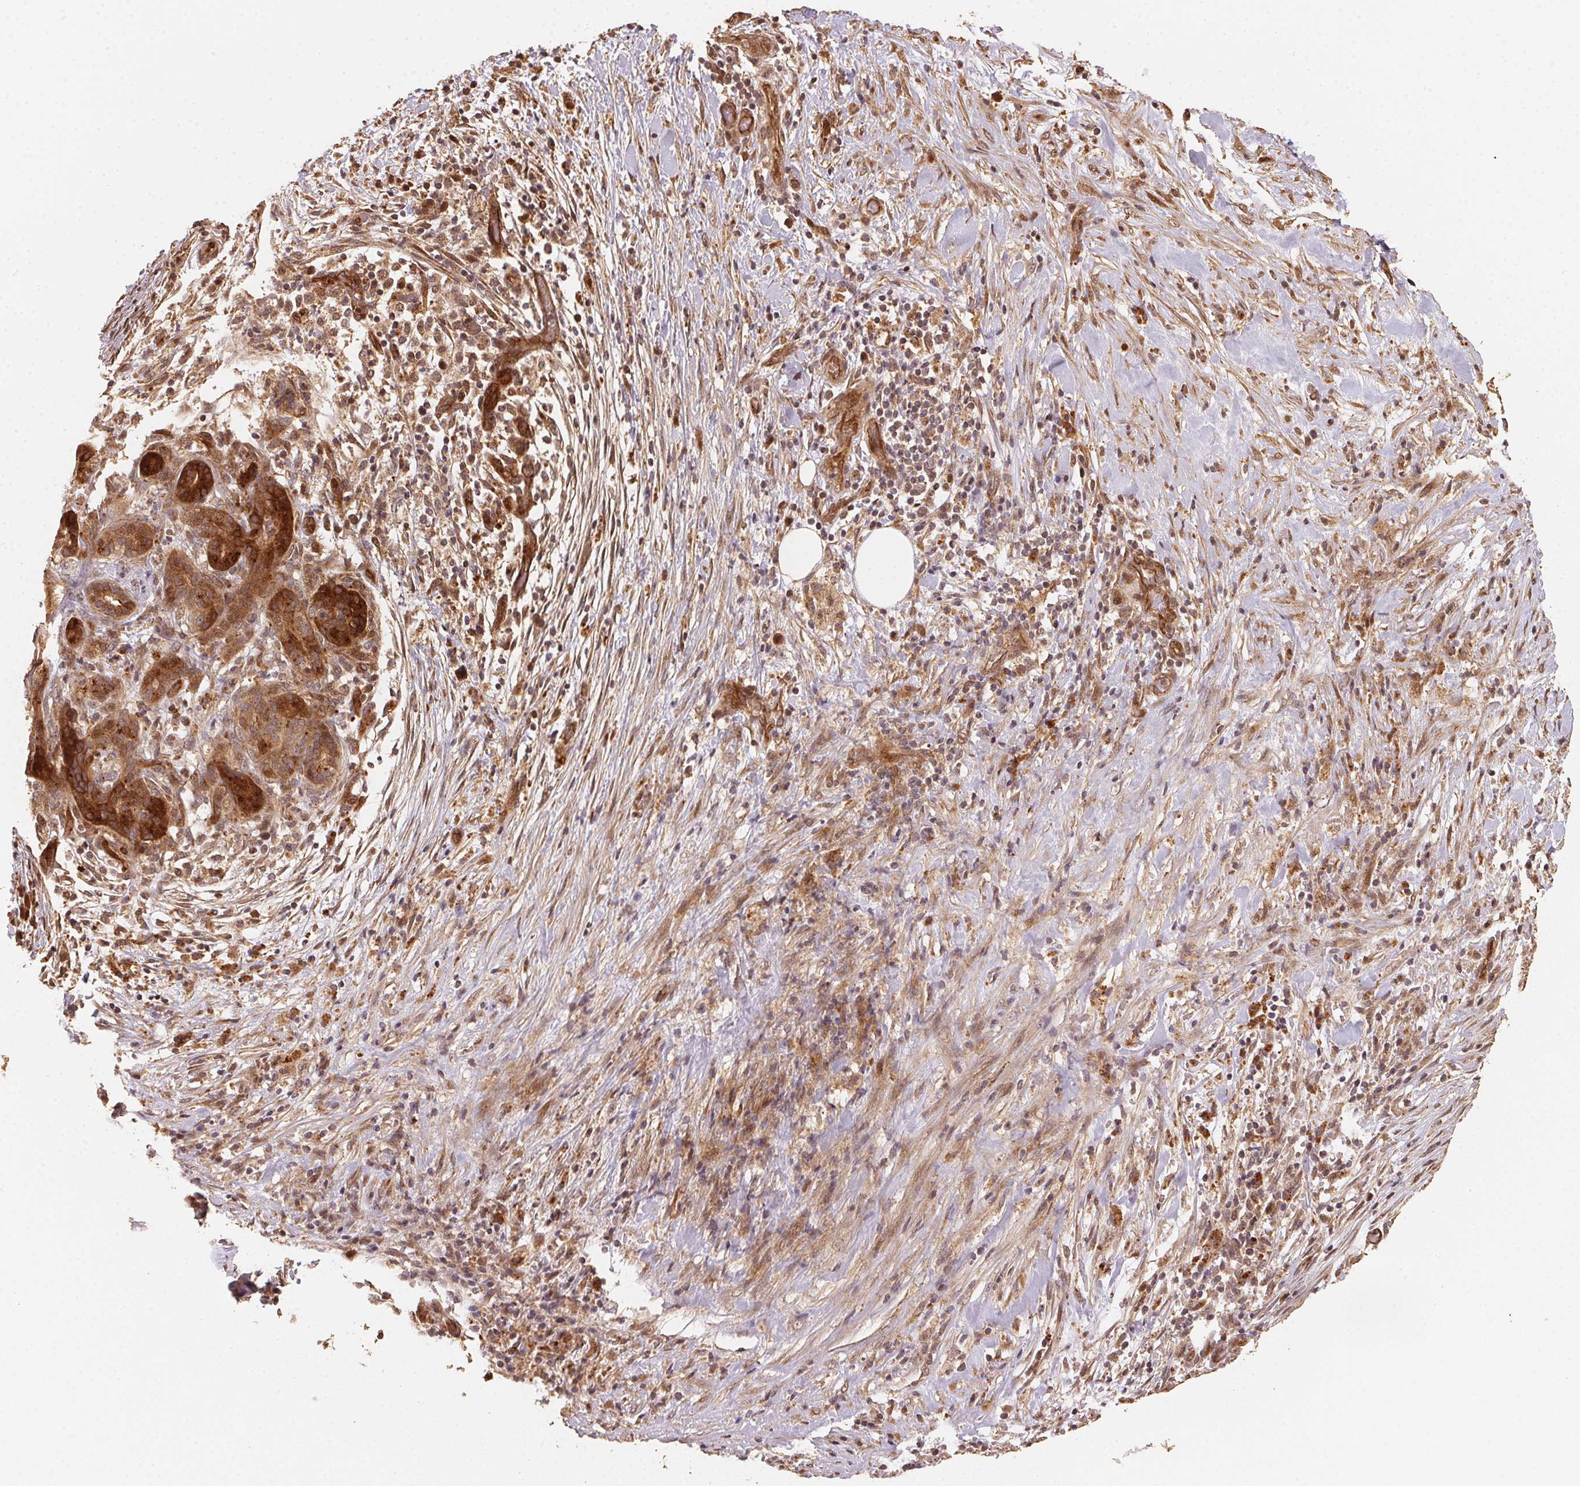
{"staining": {"intensity": "strong", "quantity": "25%-75%", "location": "cytoplasmic/membranous"}, "tissue": "pancreatic cancer", "cell_type": "Tumor cells", "image_type": "cancer", "snomed": [{"axis": "morphology", "description": "Adenocarcinoma, NOS"}, {"axis": "topography", "description": "Pancreas"}], "caption": "Human pancreatic cancer stained with a brown dye reveals strong cytoplasmic/membranous positive positivity in approximately 25%-75% of tumor cells.", "gene": "TMEM222", "patient": {"sex": "male", "age": 44}}